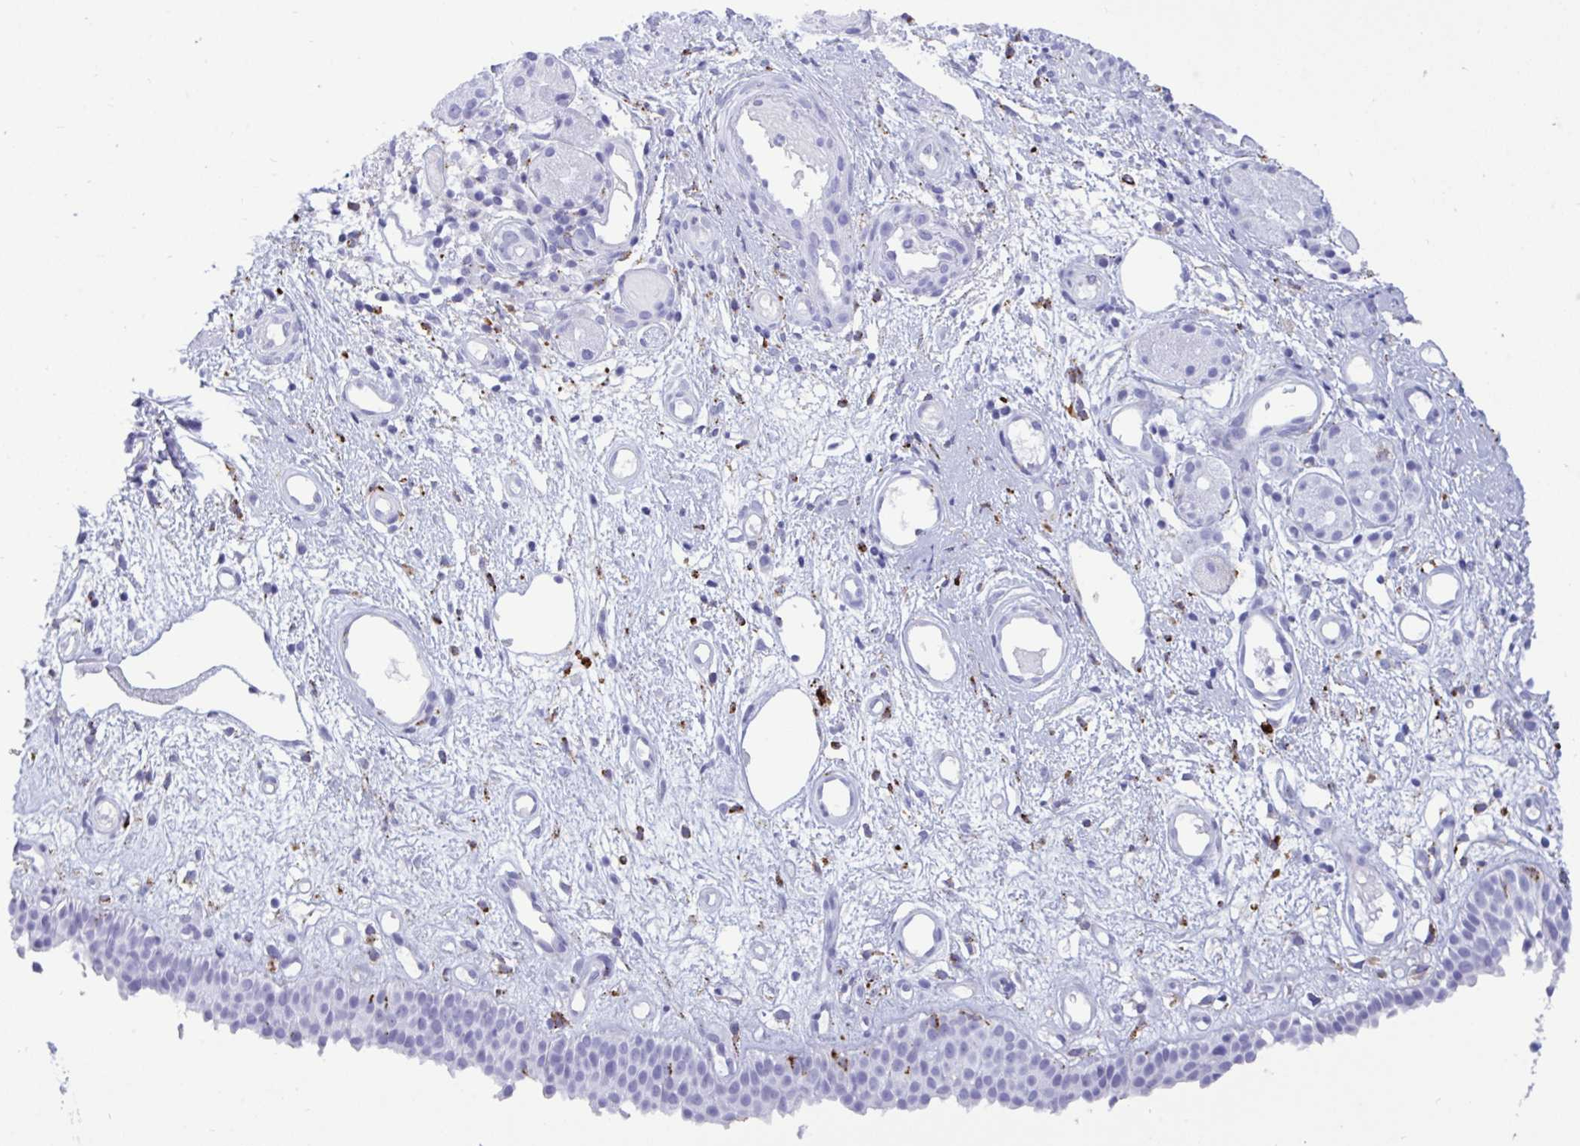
{"staining": {"intensity": "negative", "quantity": "none", "location": "none"}, "tissue": "nasopharynx", "cell_type": "Respiratory epithelial cells", "image_type": "normal", "snomed": [{"axis": "morphology", "description": "Normal tissue, NOS"}, {"axis": "morphology", "description": "Inflammation, NOS"}, {"axis": "topography", "description": "Nasopharynx"}], "caption": "This is an immunohistochemistry photomicrograph of benign nasopharynx. There is no positivity in respiratory epithelial cells.", "gene": "CPVL", "patient": {"sex": "male", "age": 54}}